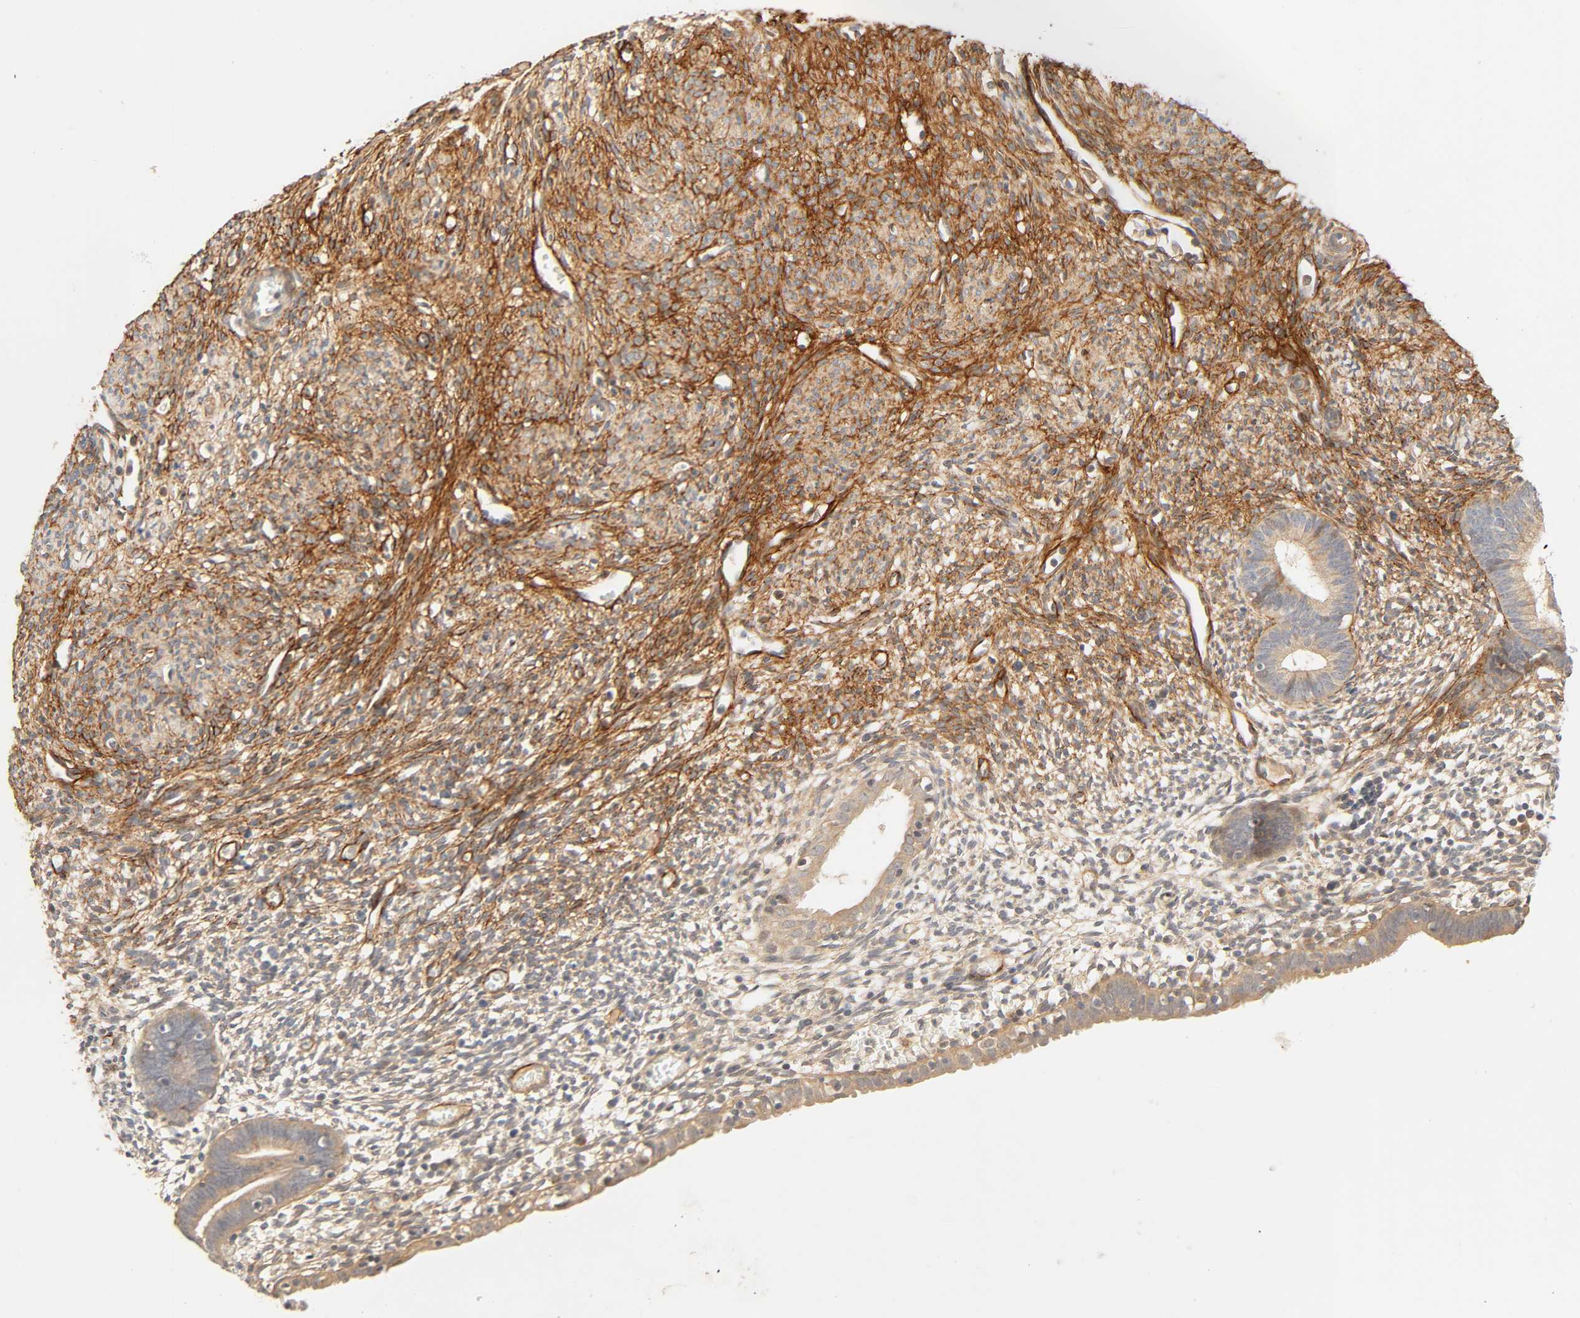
{"staining": {"intensity": "moderate", "quantity": "25%-75%", "location": "cytoplasmic/membranous"}, "tissue": "endometrium", "cell_type": "Cells in endometrial stroma", "image_type": "normal", "snomed": [{"axis": "morphology", "description": "Normal tissue, NOS"}, {"axis": "morphology", "description": "Atrophy, NOS"}, {"axis": "topography", "description": "Uterus"}, {"axis": "topography", "description": "Endometrium"}], "caption": "Immunohistochemical staining of normal endometrium displays 25%-75% levels of moderate cytoplasmic/membranous protein staining in approximately 25%-75% of cells in endometrial stroma.", "gene": "CACNA1G", "patient": {"sex": "female", "age": 68}}